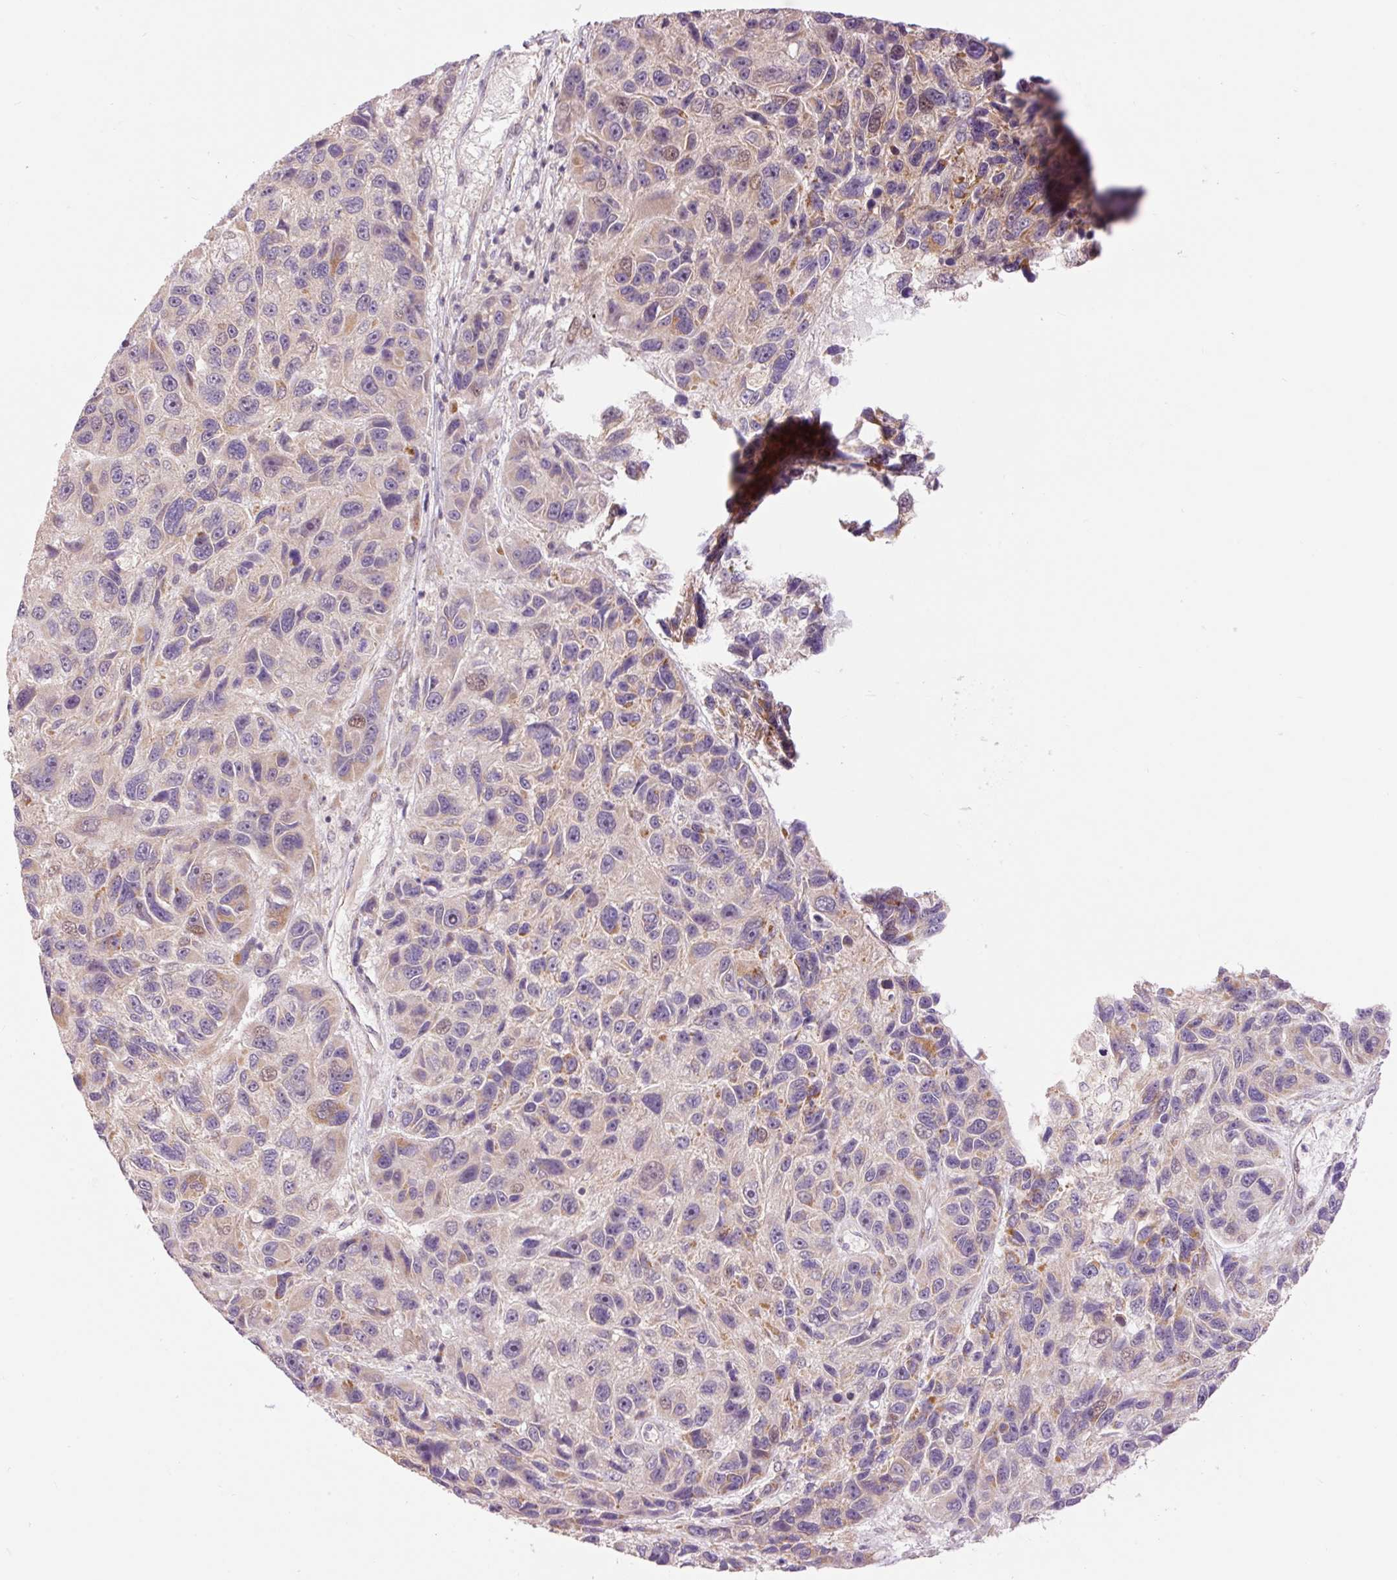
{"staining": {"intensity": "moderate", "quantity": "<25%", "location": "cytoplasmic/membranous"}, "tissue": "melanoma", "cell_type": "Tumor cells", "image_type": "cancer", "snomed": [{"axis": "morphology", "description": "Malignant melanoma, NOS"}, {"axis": "topography", "description": "Skin"}], "caption": "There is low levels of moderate cytoplasmic/membranous positivity in tumor cells of melanoma, as demonstrated by immunohistochemical staining (brown color).", "gene": "SLC29A3", "patient": {"sex": "male", "age": 53}}